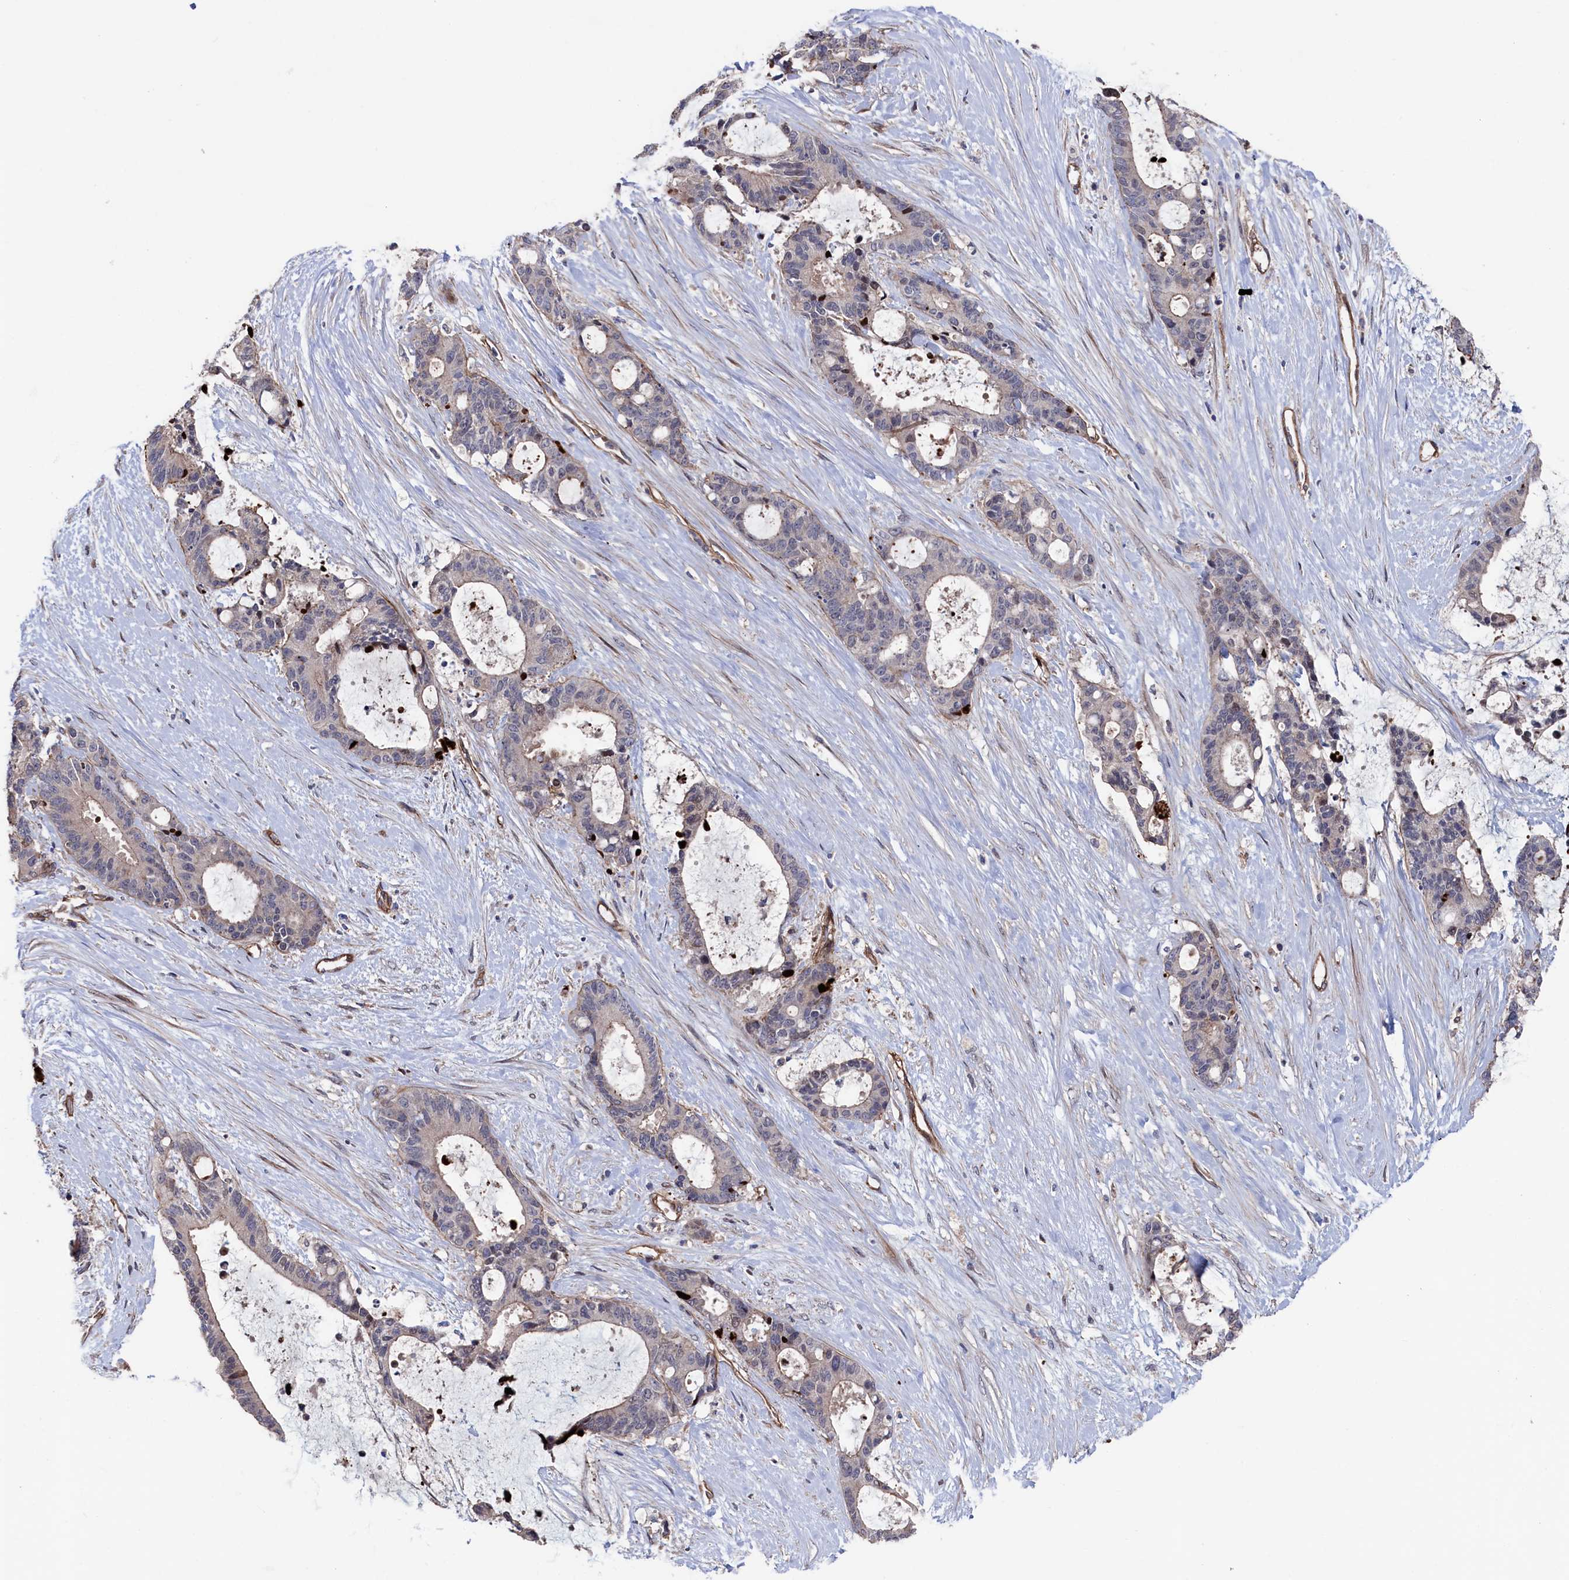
{"staining": {"intensity": "negative", "quantity": "none", "location": "none"}, "tissue": "liver cancer", "cell_type": "Tumor cells", "image_type": "cancer", "snomed": [{"axis": "morphology", "description": "Normal tissue, NOS"}, {"axis": "morphology", "description": "Cholangiocarcinoma"}, {"axis": "topography", "description": "Liver"}, {"axis": "topography", "description": "Peripheral nerve tissue"}], "caption": "This is a histopathology image of IHC staining of liver cancer (cholangiocarcinoma), which shows no expression in tumor cells.", "gene": "ZNF891", "patient": {"sex": "female", "age": 73}}